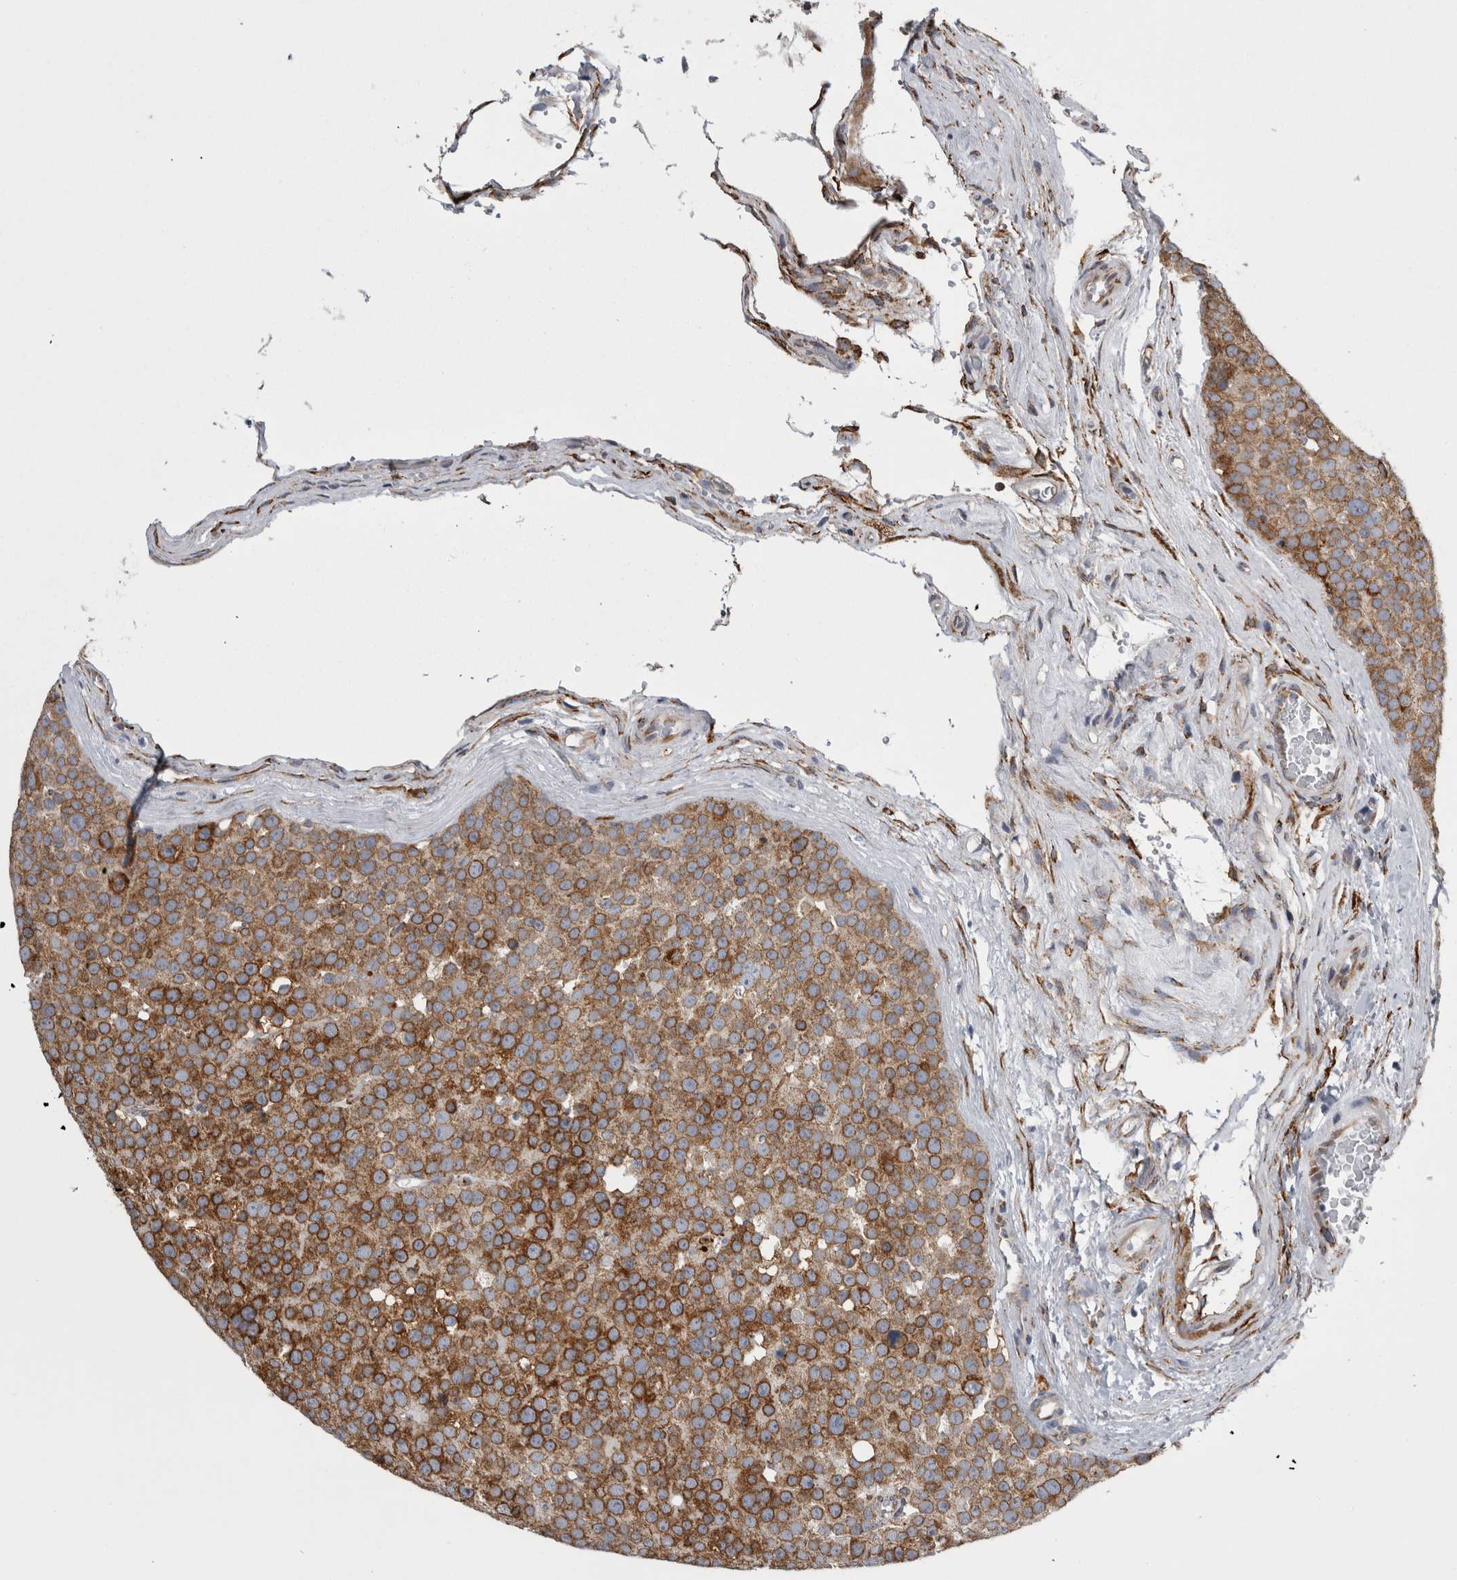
{"staining": {"intensity": "strong", "quantity": ">75%", "location": "cytoplasmic/membranous"}, "tissue": "testis cancer", "cell_type": "Tumor cells", "image_type": "cancer", "snomed": [{"axis": "morphology", "description": "Seminoma, NOS"}, {"axis": "topography", "description": "Testis"}], "caption": "A brown stain highlights strong cytoplasmic/membranous positivity of a protein in testis cancer tumor cells.", "gene": "FHIP2B", "patient": {"sex": "male", "age": 71}}